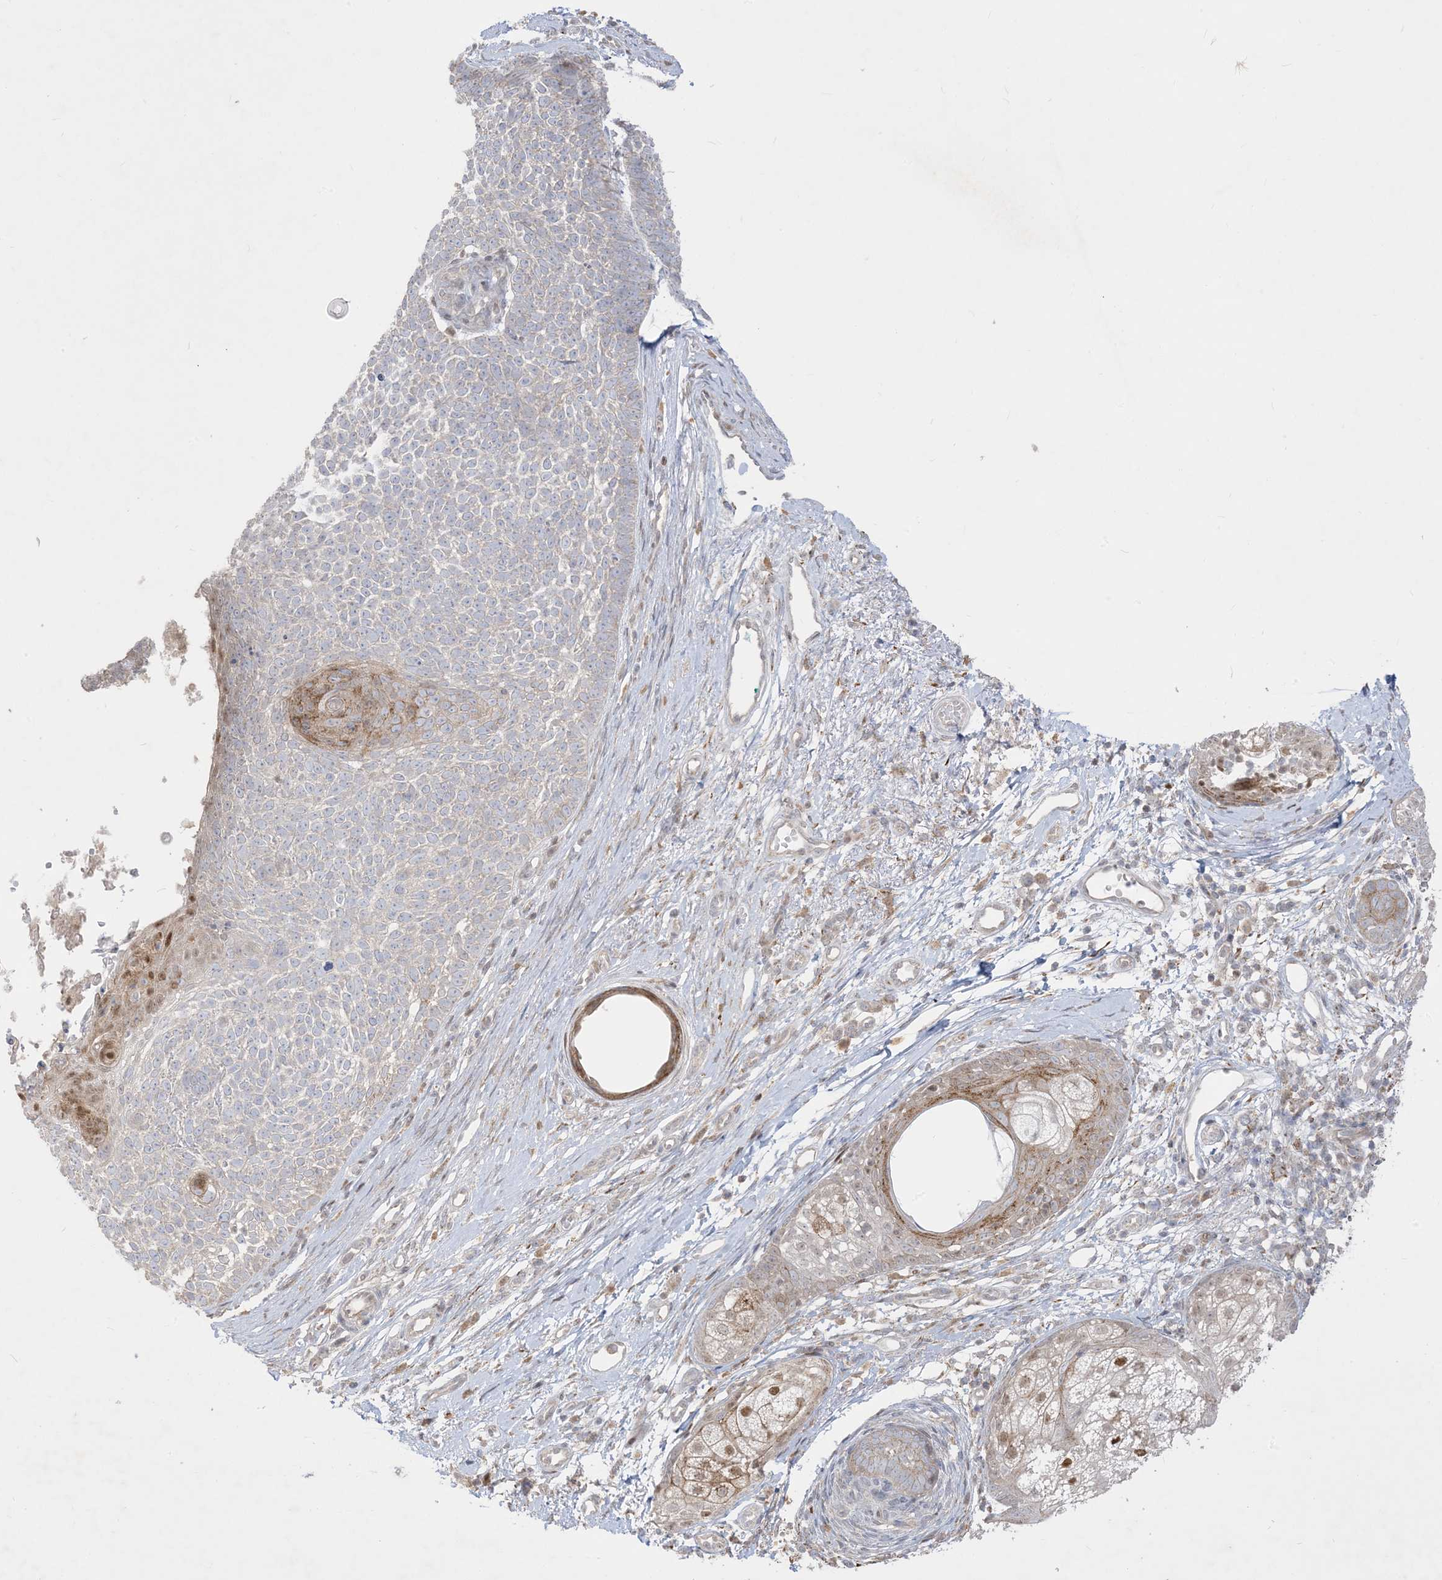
{"staining": {"intensity": "moderate", "quantity": "<25%", "location": "cytoplasmic/membranous"}, "tissue": "skin cancer", "cell_type": "Tumor cells", "image_type": "cancer", "snomed": [{"axis": "morphology", "description": "Basal cell carcinoma"}, {"axis": "topography", "description": "Skin"}], "caption": "The immunohistochemical stain highlights moderate cytoplasmic/membranous expression in tumor cells of skin basal cell carcinoma tissue.", "gene": "BHLHE40", "patient": {"sex": "female", "age": 81}}